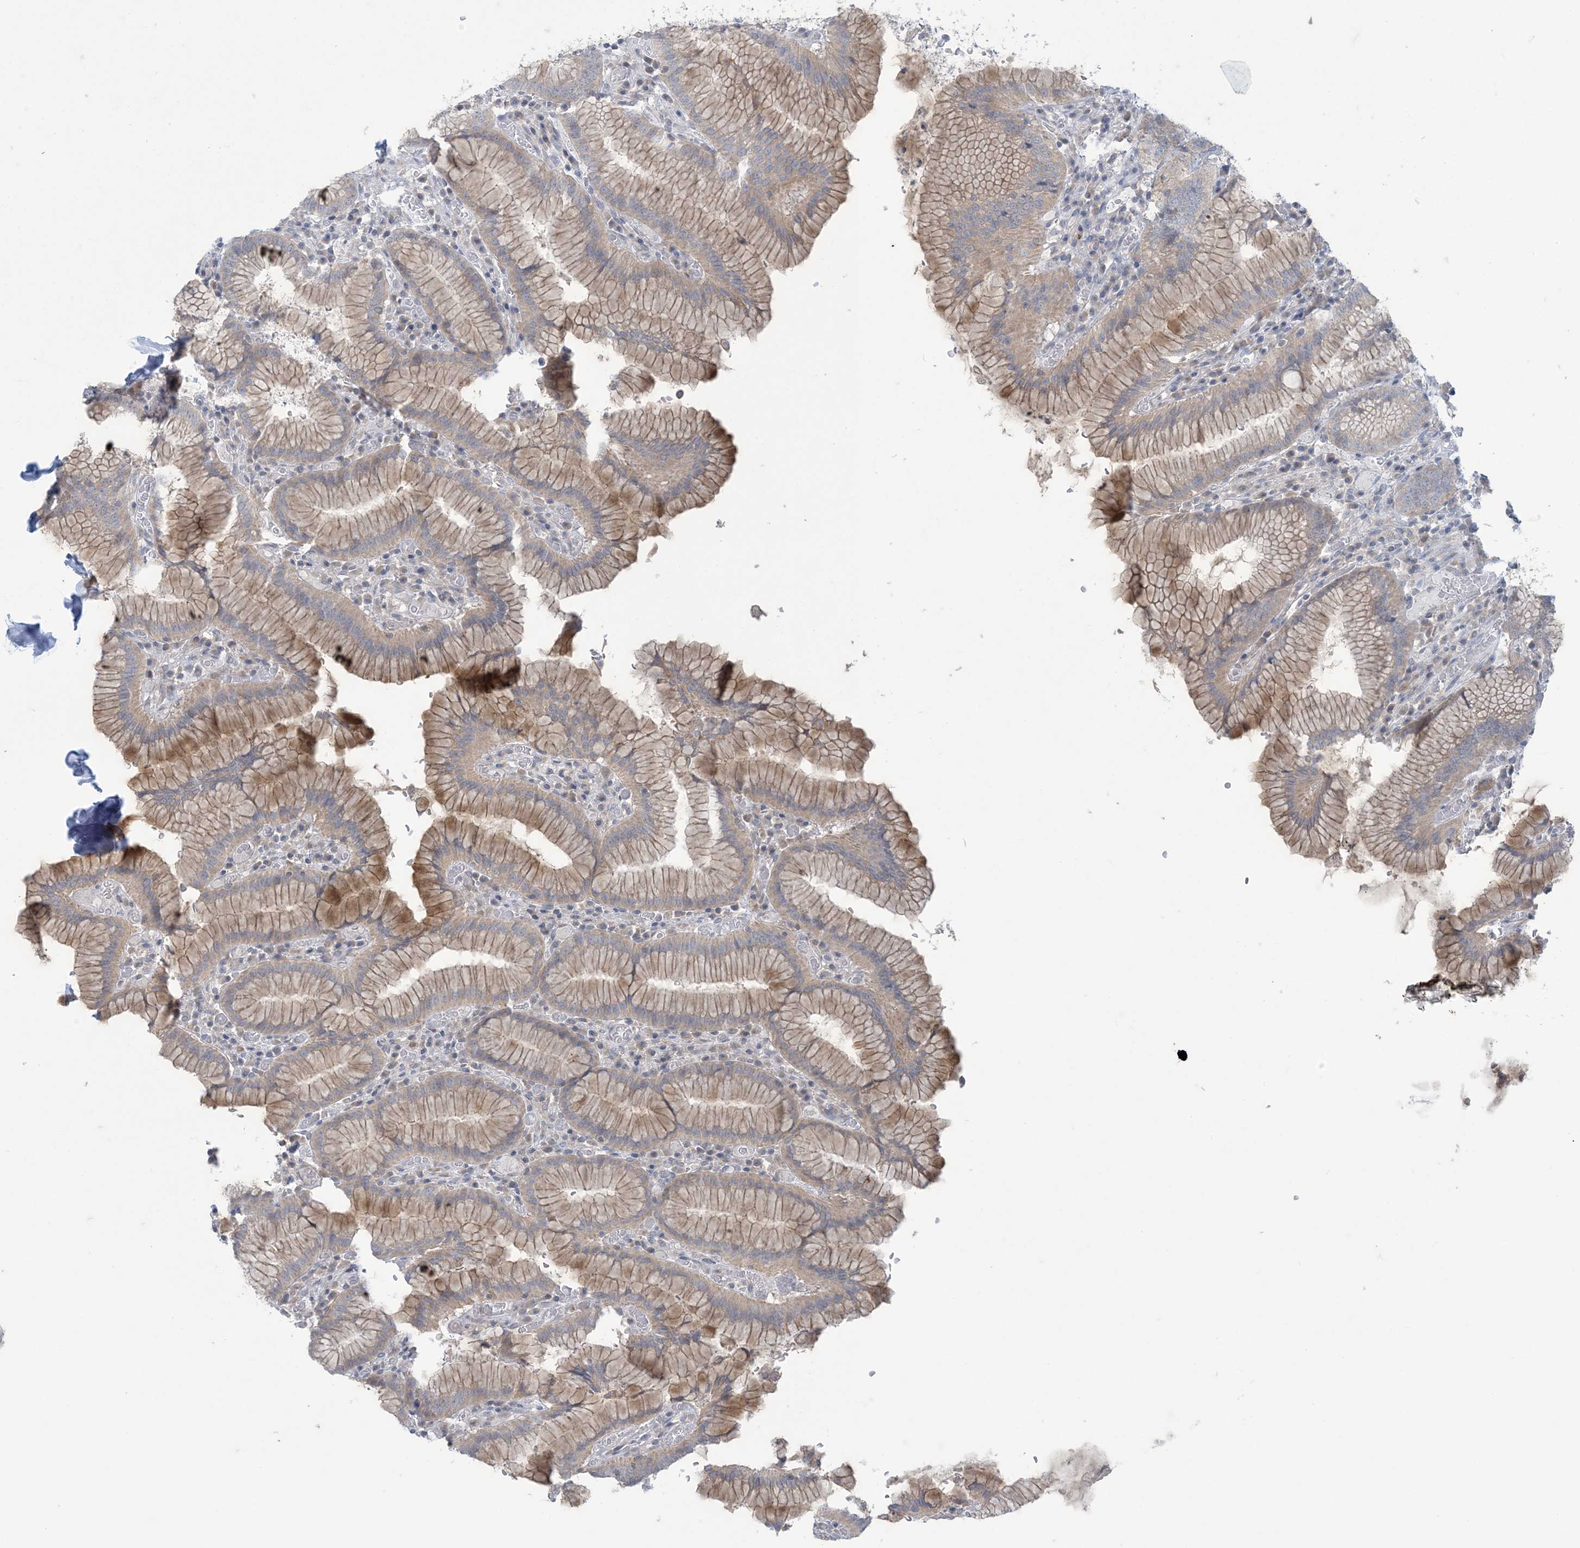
{"staining": {"intensity": "strong", "quantity": "25%-75%", "location": "cytoplasmic/membranous"}, "tissue": "stomach", "cell_type": "Glandular cells", "image_type": "normal", "snomed": [{"axis": "morphology", "description": "Normal tissue, NOS"}, {"axis": "topography", "description": "Stomach"}], "caption": "Protein staining of benign stomach displays strong cytoplasmic/membranous staining in approximately 25%-75% of glandular cells. (IHC, brightfield microscopy, high magnification).", "gene": "KIF3A", "patient": {"sex": "male", "age": 55}}